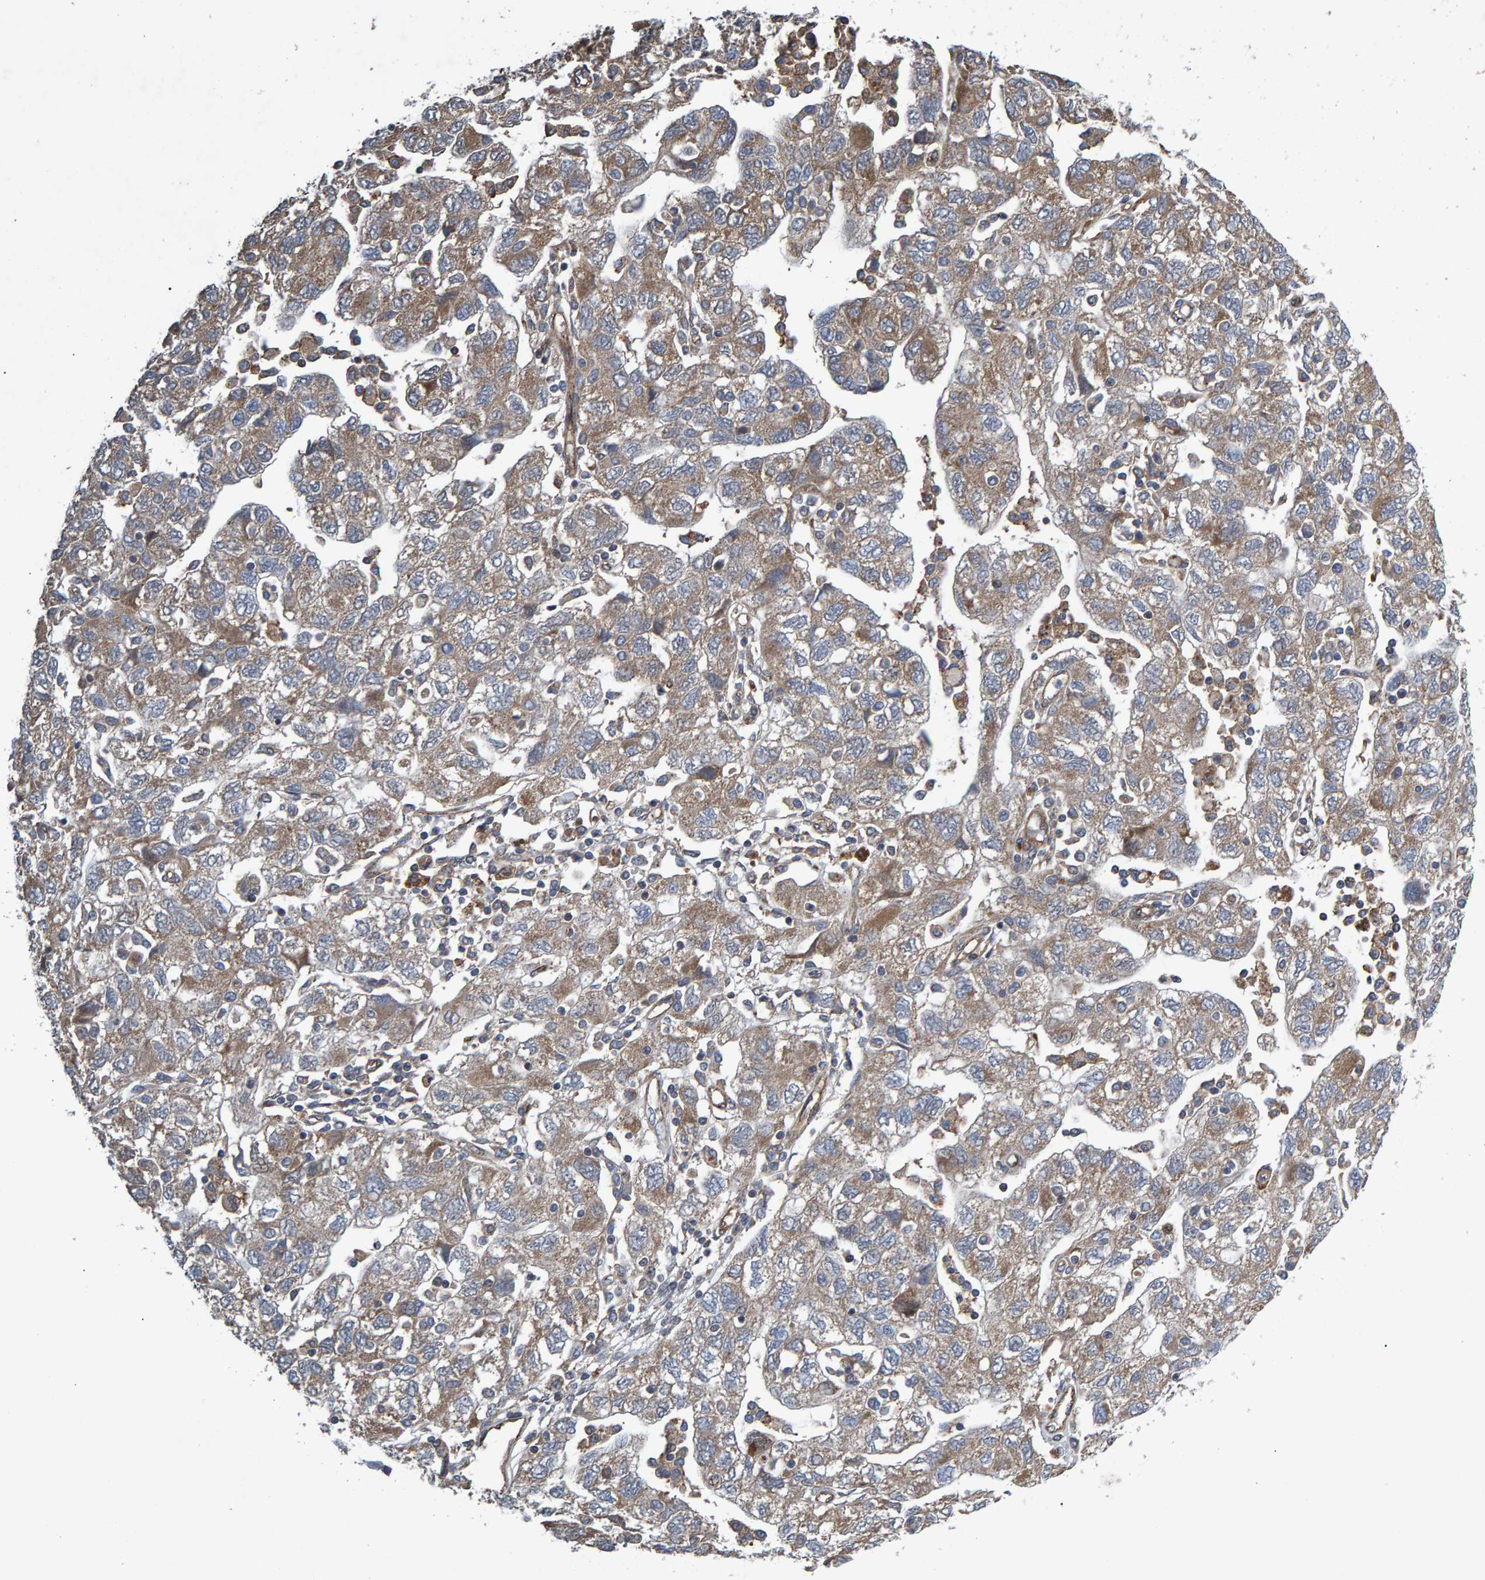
{"staining": {"intensity": "moderate", "quantity": ">75%", "location": "cytoplasmic/membranous"}, "tissue": "ovarian cancer", "cell_type": "Tumor cells", "image_type": "cancer", "snomed": [{"axis": "morphology", "description": "Carcinoma, NOS"}, {"axis": "morphology", "description": "Cystadenocarcinoma, serous, NOS"}, {"axis": "topography", "description": "Ovary"}], "caption": "Immunohistochemical staining of human carcinoma (ovarian) exhibits moderate cytoplasmic/membranous protein expression in approximately >75% of tumor cells.", "gene": "SLIT2", "patient": {"sex": "female", "age": 69}}